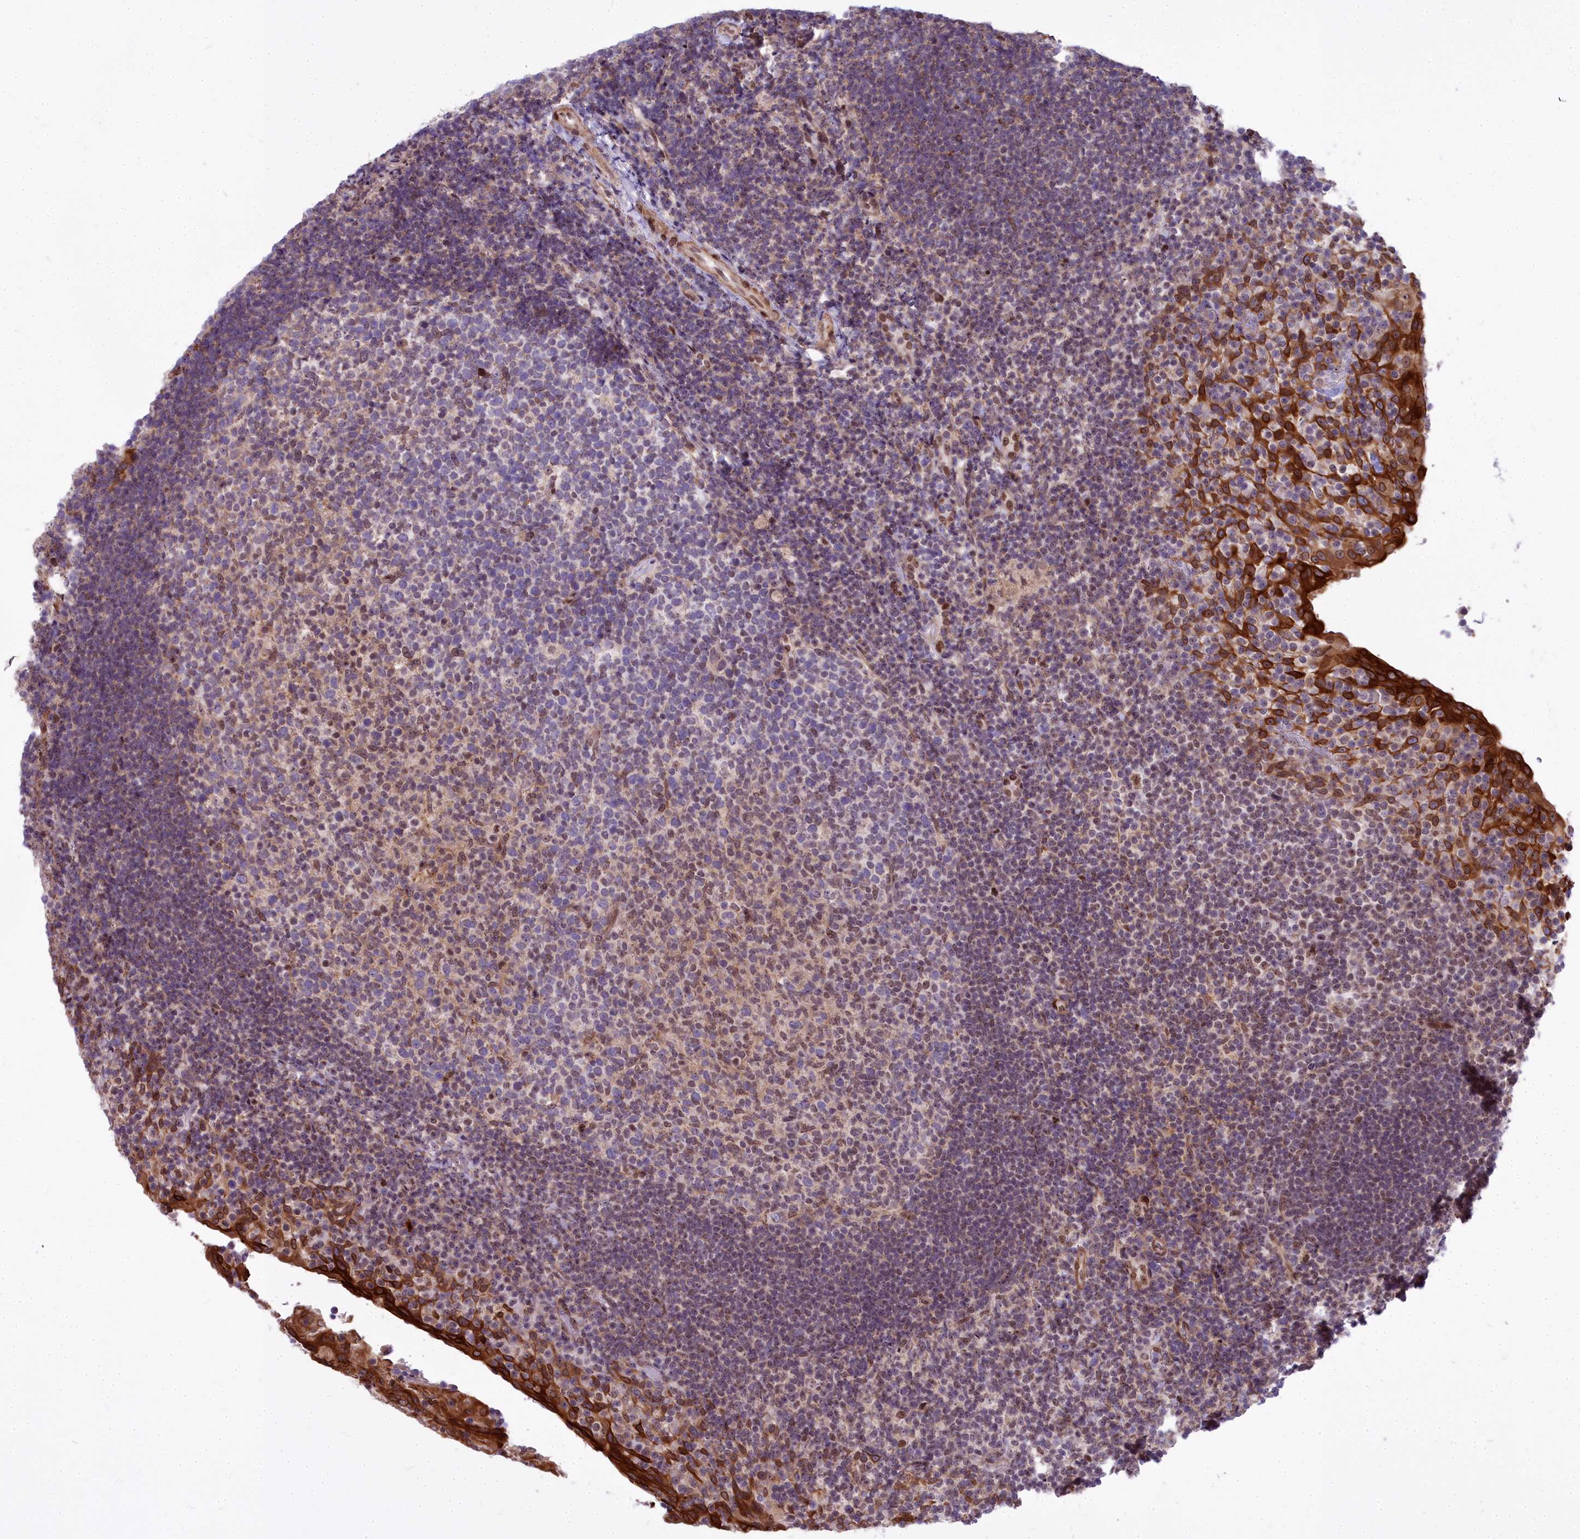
{"staining": {"intensity": "moderate", "quantity": "<25%", "location": "nuclear"}, "tissue": "tonsil", "cell_type": "Germinal center cells", "image_type": "normal", "snomed": [{"axis": "morphology", "description": "Normal tissue, NOS"}, {"axis": "topography", "description": "Tonsil"}], "caption": "Immunohistochemistry (IHC) micrograph of normal human tonsil stained for a protein (brown), which exhibits low levels of moderate nuclear positivity in approximately <25% of germinal center cells.", "gene": "ABCB8", "patient": {"sex": "female", "age": 10}}